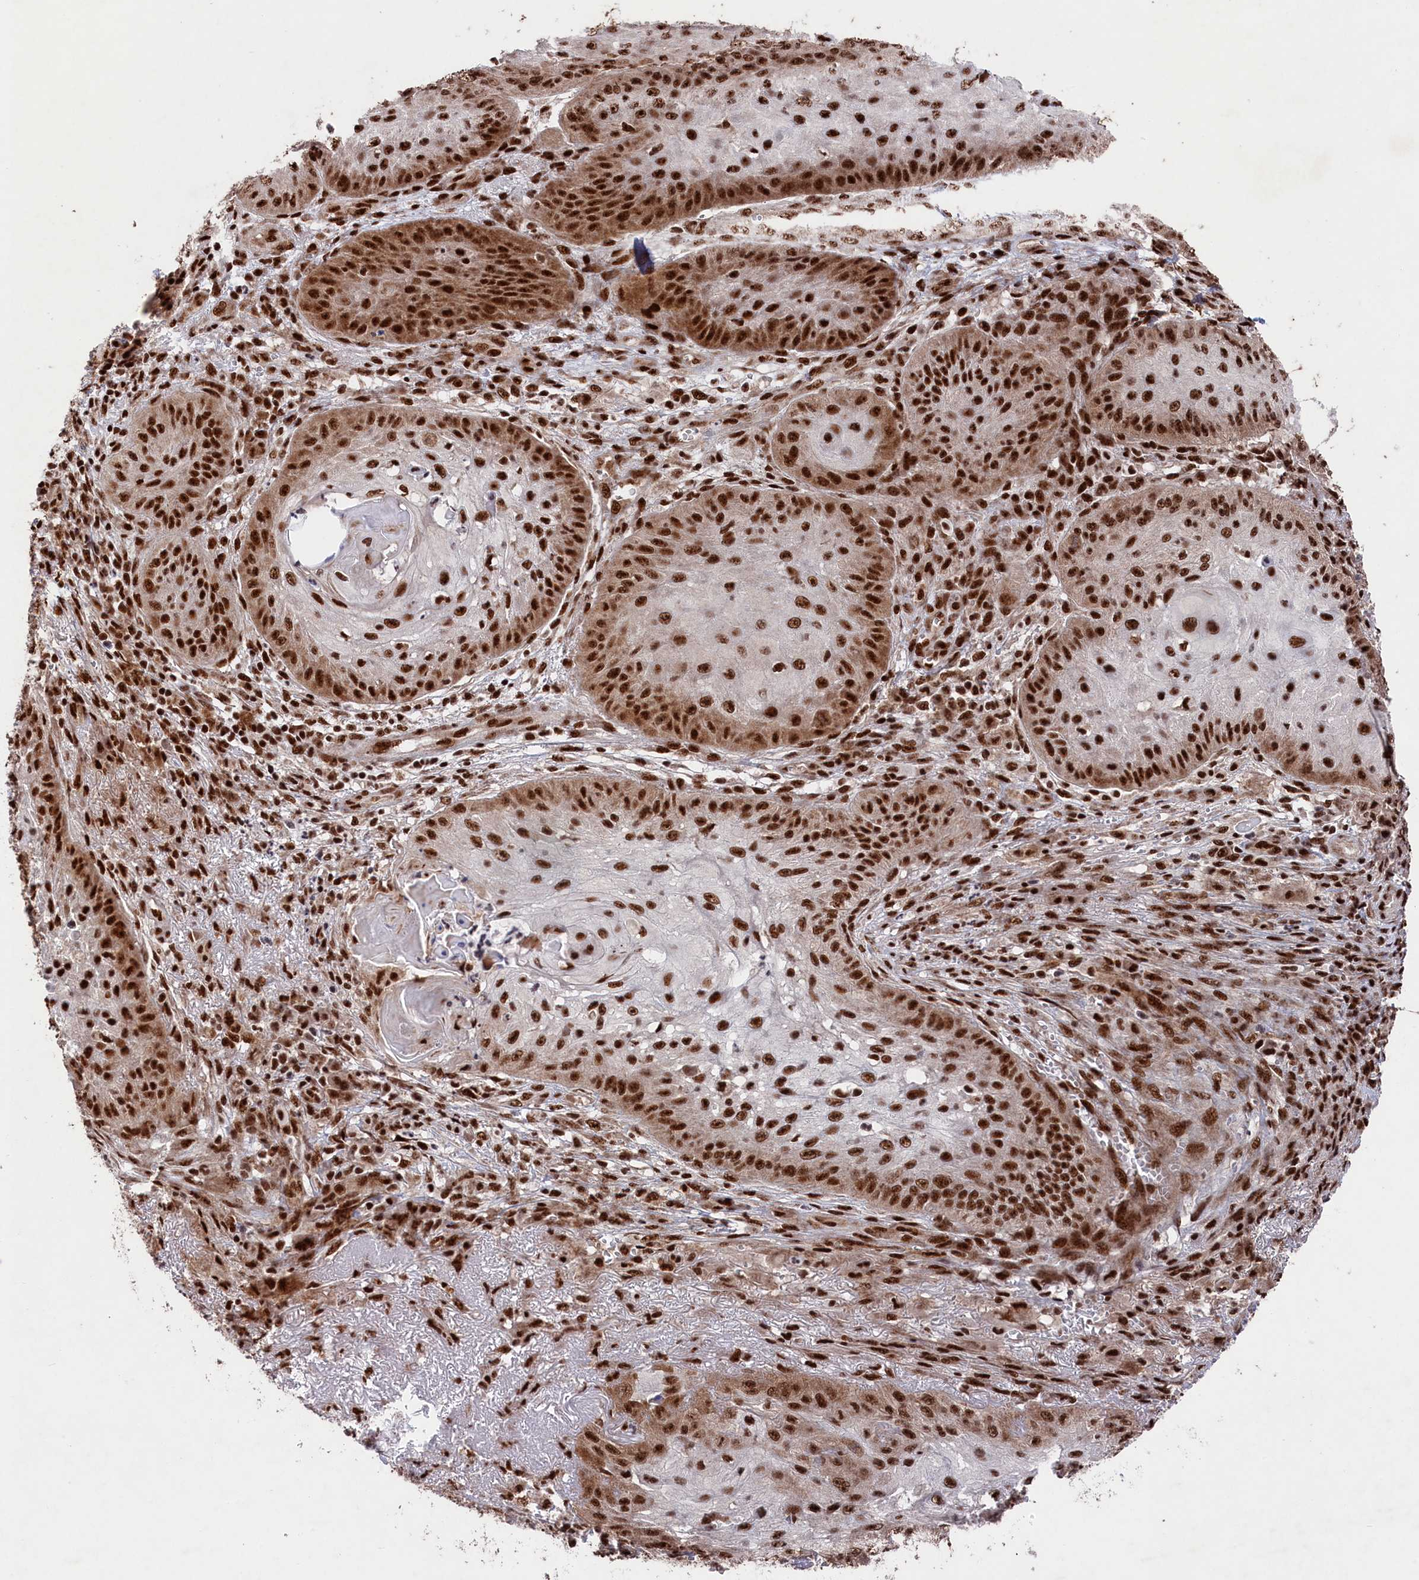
{"staining": {"intensity": "strong", "quantity": ">75%", "location": "nuclear"}, "tissue": "skin cancer", "cell_type": "Tumor cells", "image_type": "cancer", "snomed": [{"axis": "morphology", "description": "Squamous cell carcinoma, NOS"}, {"axis": "topography", "description": "Skin"}], "caption": "Protein expression by IHC exhibits strong nuclear staining in about >75% of tumor cells in squamous cell carcinoma (skin).", "gene": "PRPF31", "patient": {"sex": "male", "age": 70}}